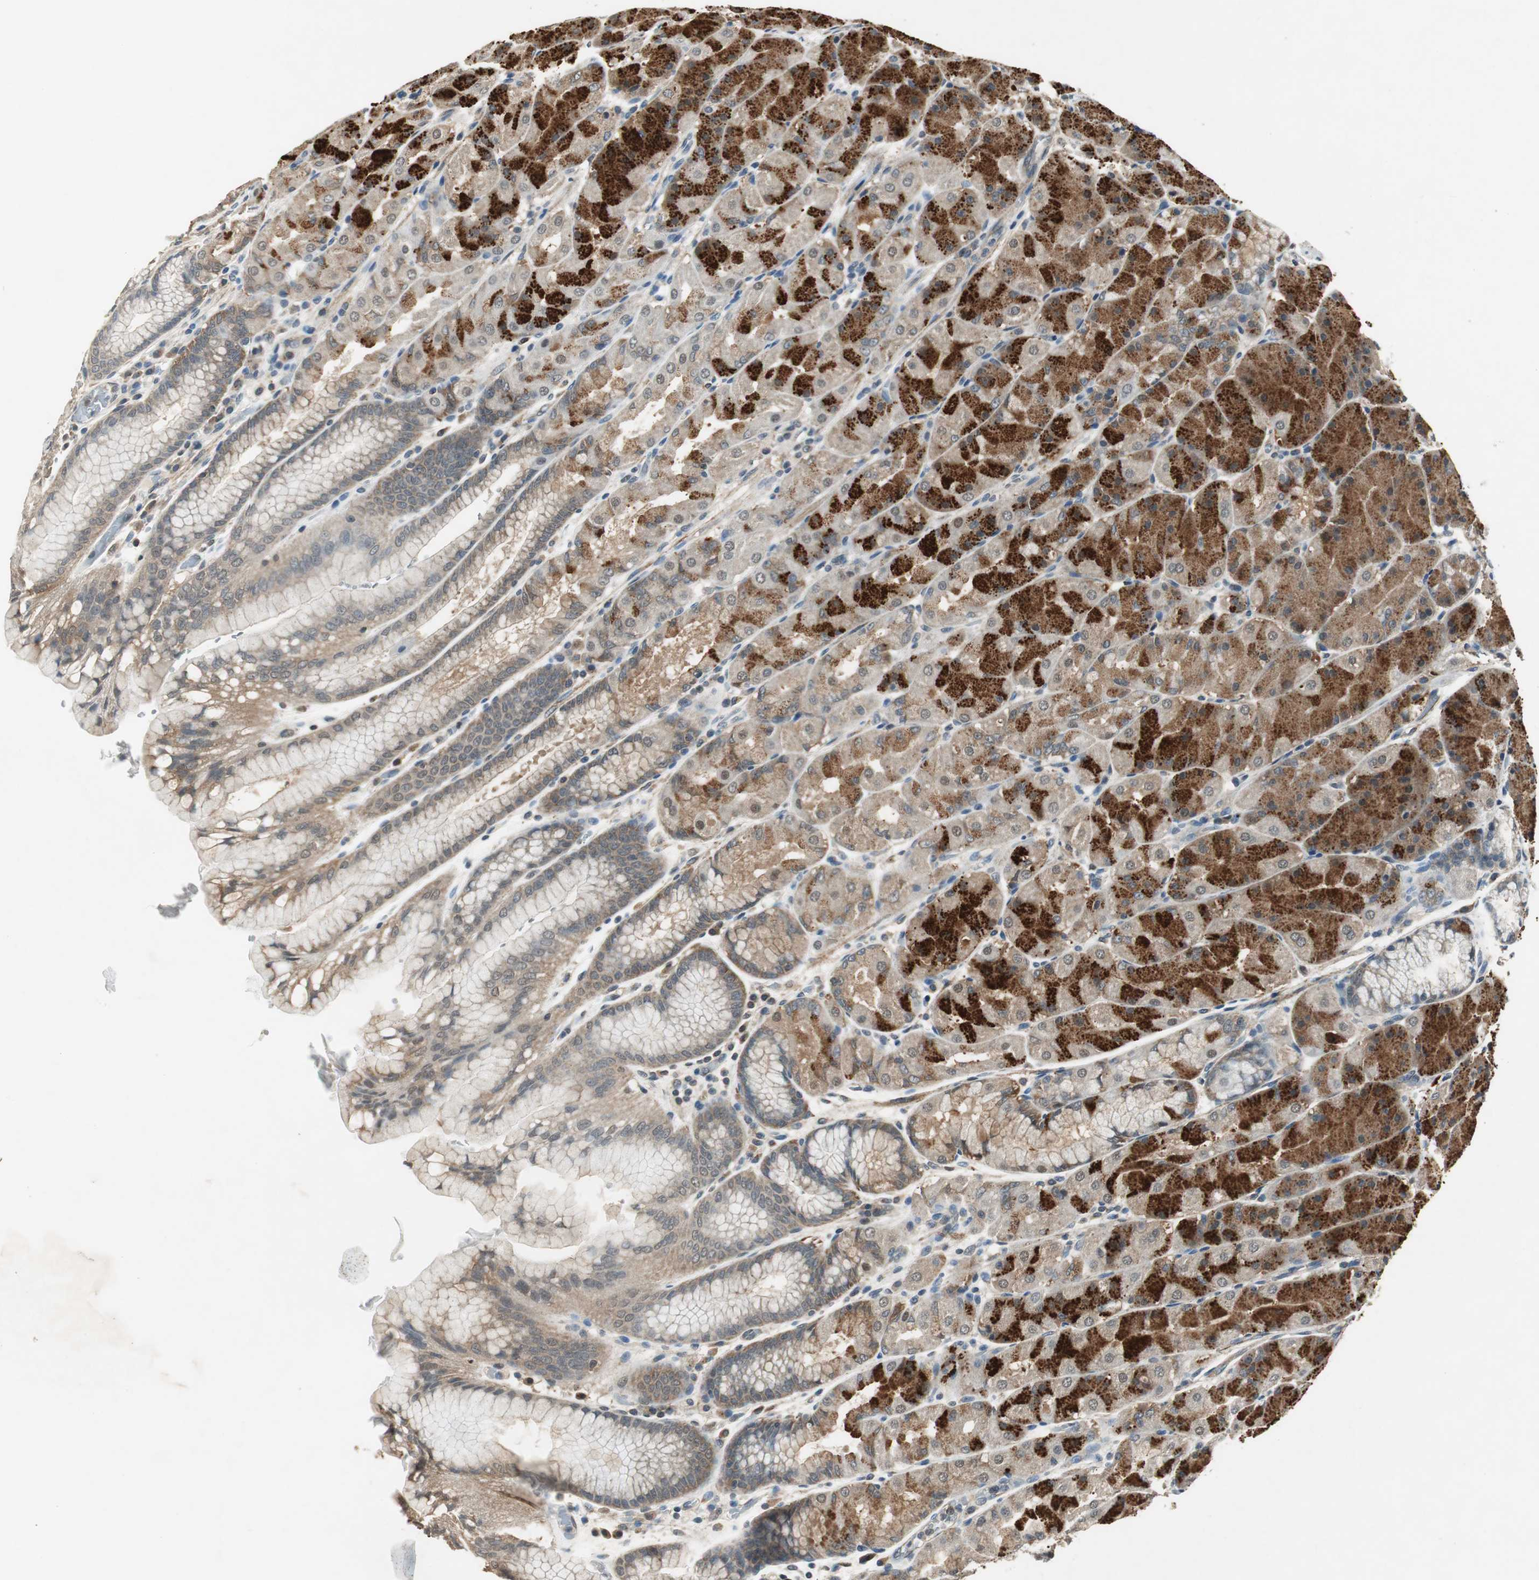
{"staining": {"intensity": "strong", "quantity": "25%-75%", "location": "cytoplasmic/membranous"}, "tissue": "stomach", "cell_type": "Glandular cells", "image_type": "normal", "snomed": [{"axis": "morphology", "description": "Normal tissue, NOS"}, {"axis": "topography", "description": "Stomach, upper"}, {"axis": "topography", "description": "Stomach"}], "caption": "Protein analysis of normal stomach reveals strong cytoplasmic/membranous positivity in about 25%-75% of glandular cells.", "gene": "PSMB4", "patient": {"sex": "male", "age": 76}}